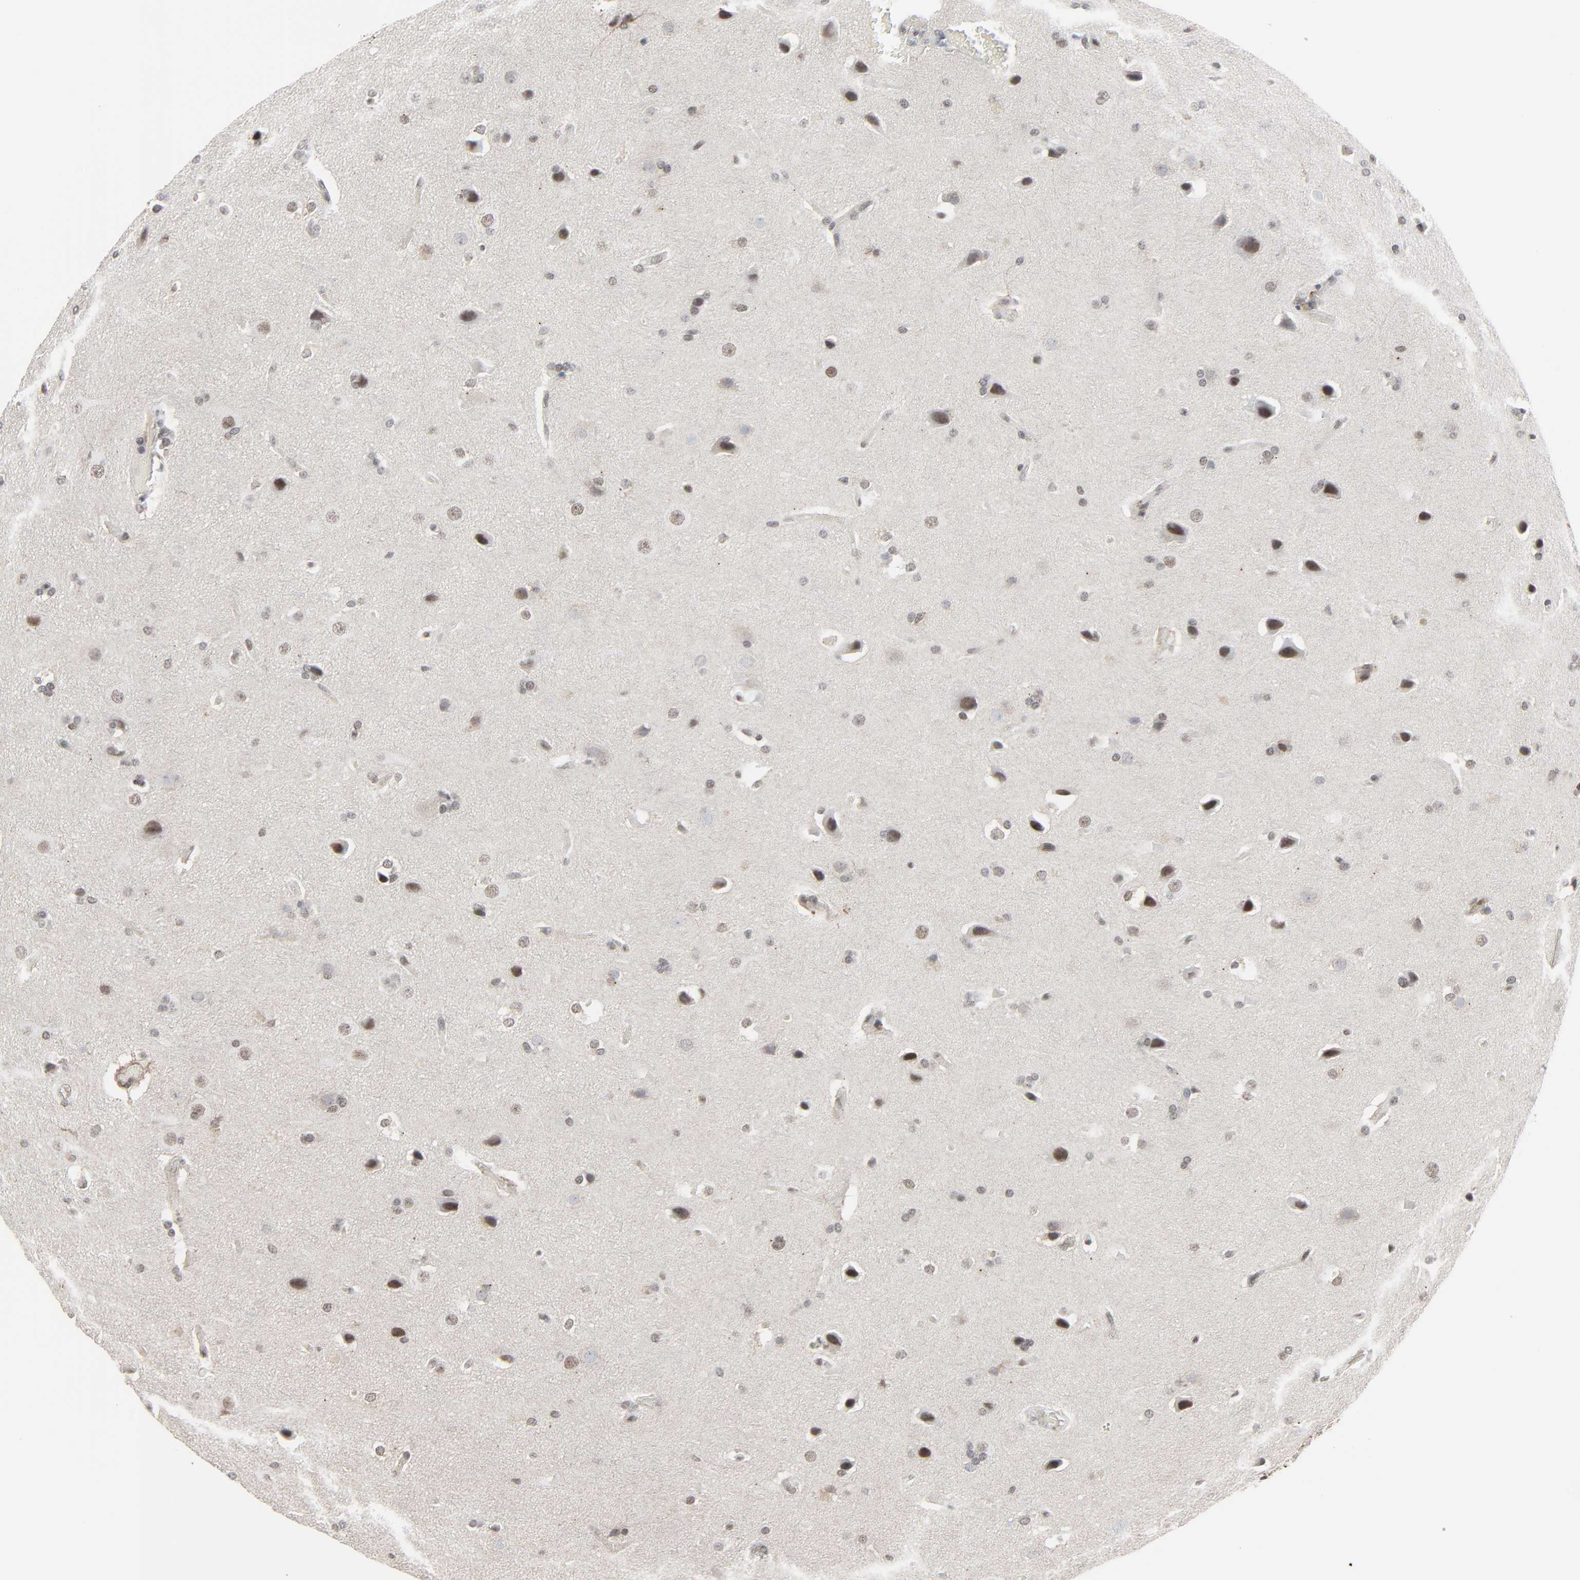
{"staining": {"intensity": "moderate", "quantity": "25%-75%", "location": "cytoplasmic/membranous,nuclear"}, "tissue": "glioma", "cell_type": "Tumor cells", "image_type": "cancer", "snomed": [{"axis": "morphology", "description": "Glioma, malignant, Low grade"}, {"axis": "topography", "description": "Cerebral cortex"}], "caption": "Protein expression by IHC reveals moderate cytoplasmic/membranous and nuclear expression in approximately 25%-75% of tumor cells in glioma. The protein is shown in brown color, while the nuclei are stained blue.", "gene": "FBXO28", "patient": {"sex": "female", "age": 47}}